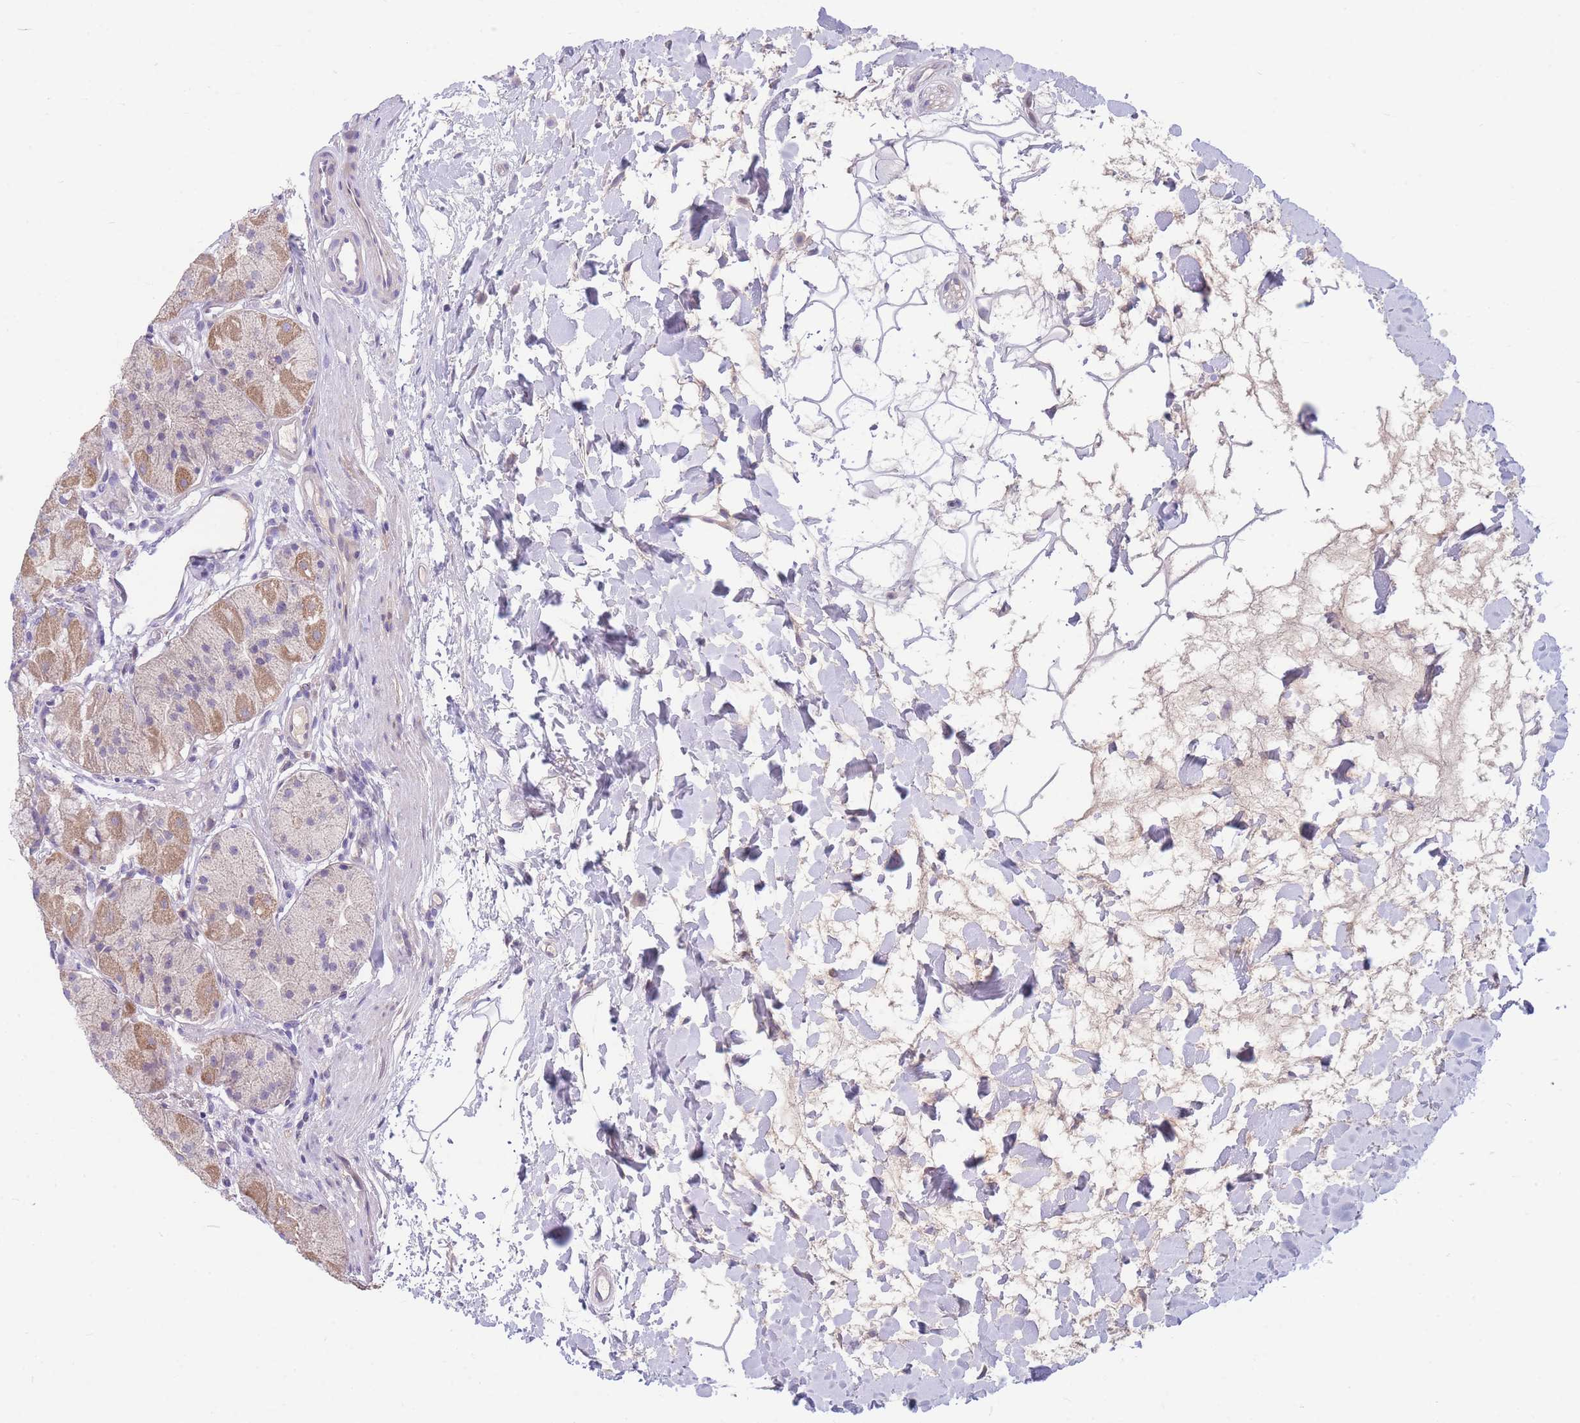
{"staining": {"intensity": "moderate", "quantity": "25%-75%", "location": "cytoplasmic/membranous"}, "tissue": "stomach", "cell_type": "Glandular cells", "image_type": "normal", "snomed": [{"axis": "morphology", "description": "Normal tissue, NOS"}, {"axis": "topography", "description": "Stomach"}], "caption": "The image displays immunohistochemical staining of benign stomach. There is moderate cytoplasmic/membranous staining is appreciated in approximately 25%-75% of glandular cells.", "gene": "SHCBP1", "patient": {"sex": "male", "age": 57}}